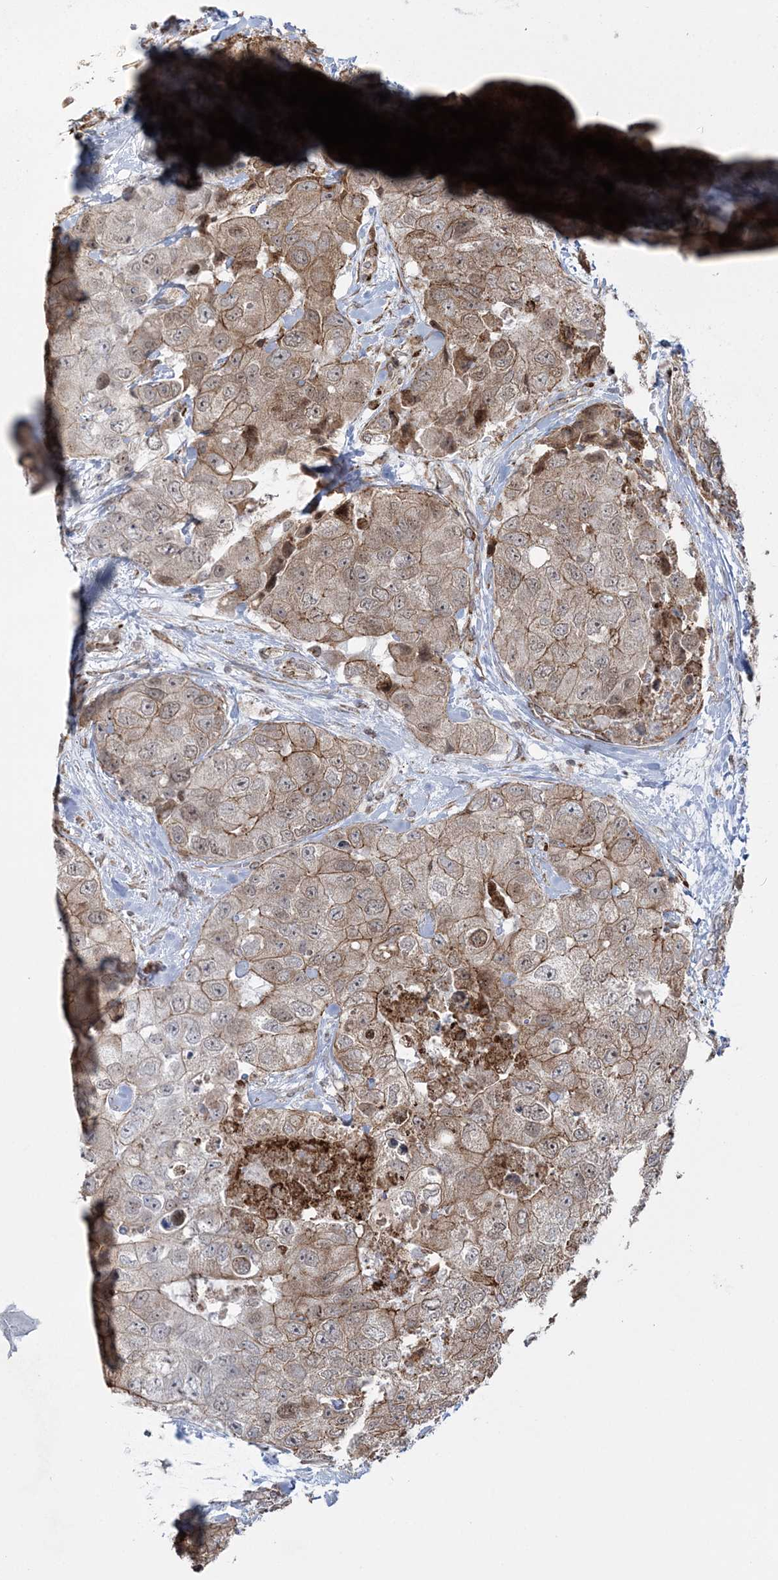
{"staining": {"intensity": "moderate", "quantity": ">75%", "location": "cytoplasmic/membranous"}, "tissue": "breast cancer", "cell_type": "Tumor cells", "image_type": "cancer", "snomed": [{"axis": "morphology", "description": "Duct carcinoma"}, {"axis": "topography", "description": "Breast"}], "caption": "A medium amount of moderate cytoplasmic/membranous positivity is identified in about >75% of tumor cells in invasive ductal carcinoma (breast) tissue.", "gene": "EFCAB12", "patient": {"sex": "female", "age": 62}}